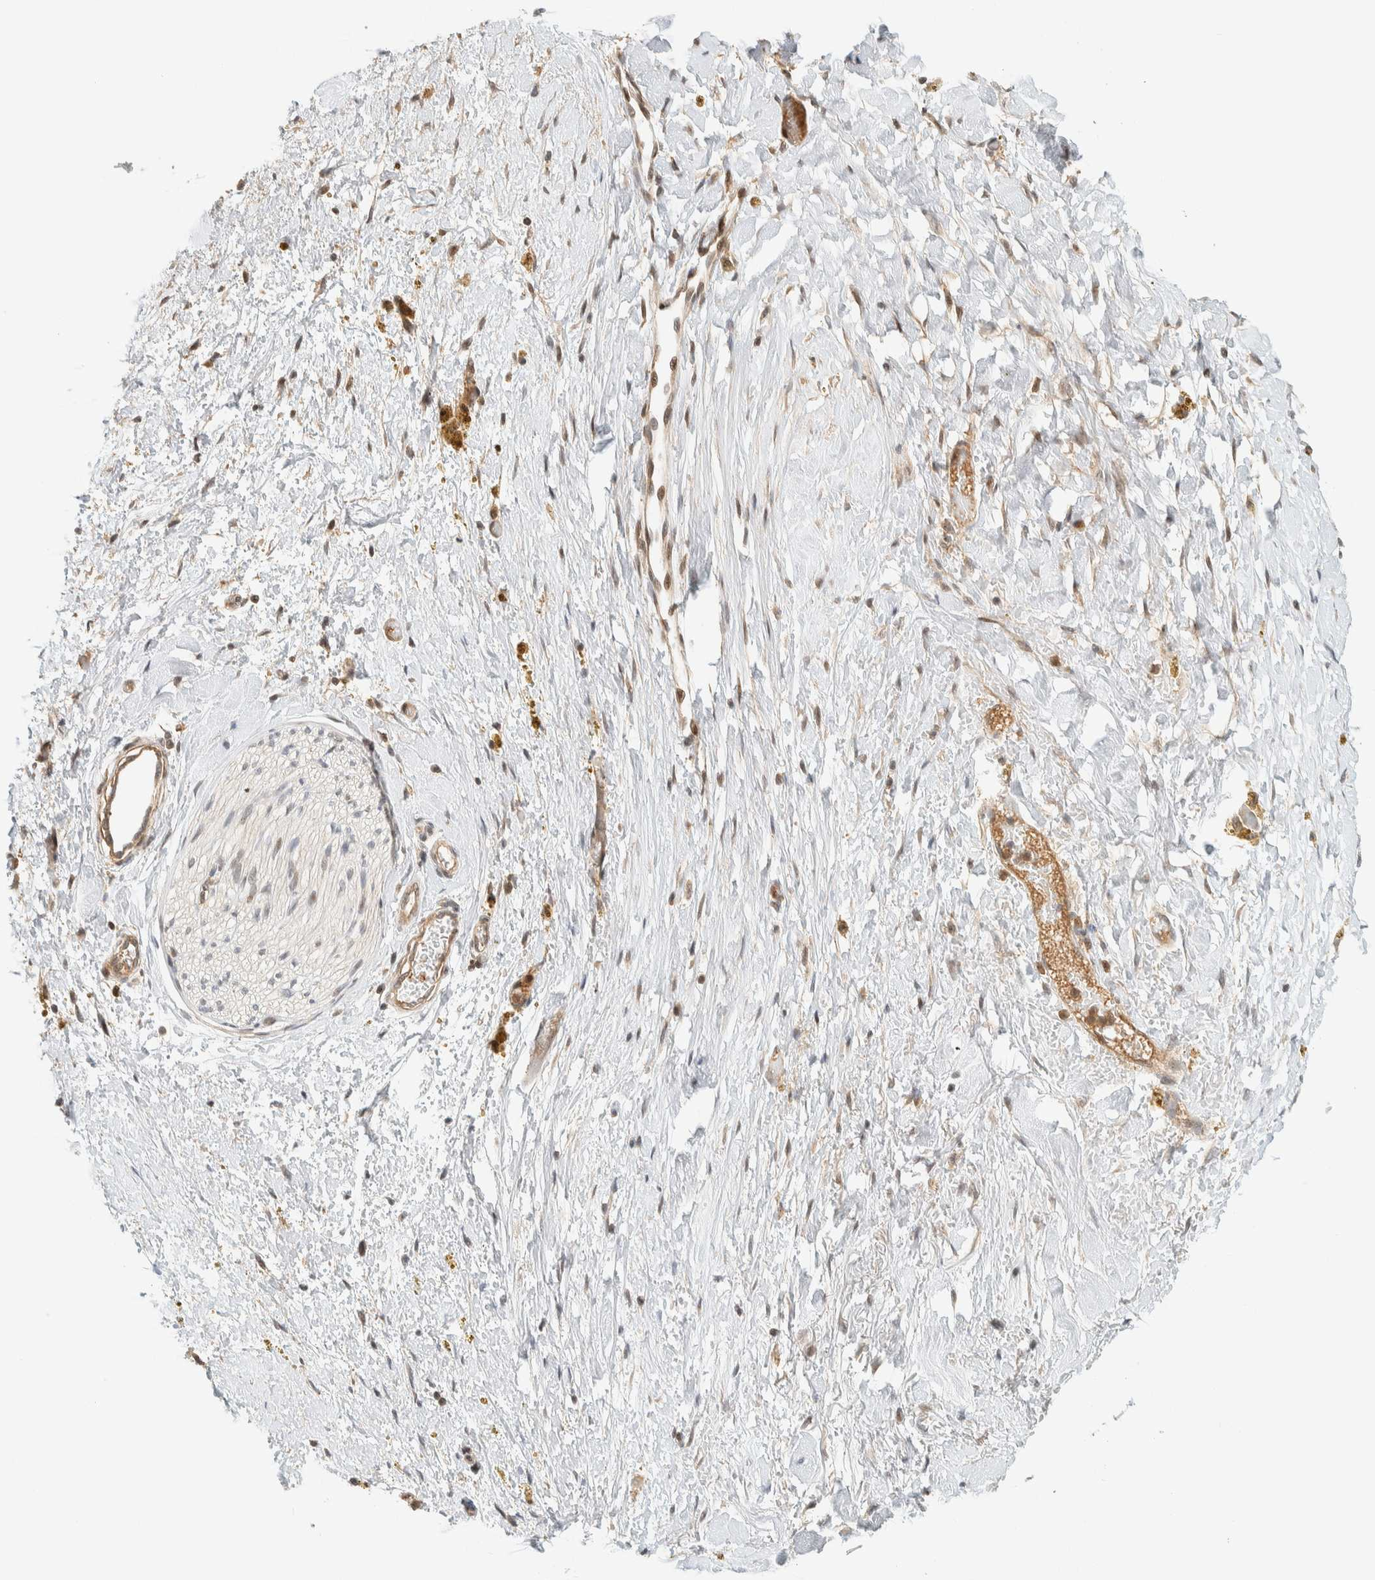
{"staining": {"intensity": "negative", "quantity": "none", "location": "none"}, "tissue": "adipose tissue", "cell_type": "Adipocytes", "image_type": "normal", "snomed": [{"axis": "morphology", "description": "Normal tissue, NOS"}, {"axis": "topography", "description": "Kidney"}, {"axis": "topography", "description": "Peripheral nerve tissue"}], "caption": "A micrograph of adipose tissue stained for a protein reveals no brown staining in adipocytes.", "gene": "ARFGEF1", "patient": {"sex": "male", "age": 7}}